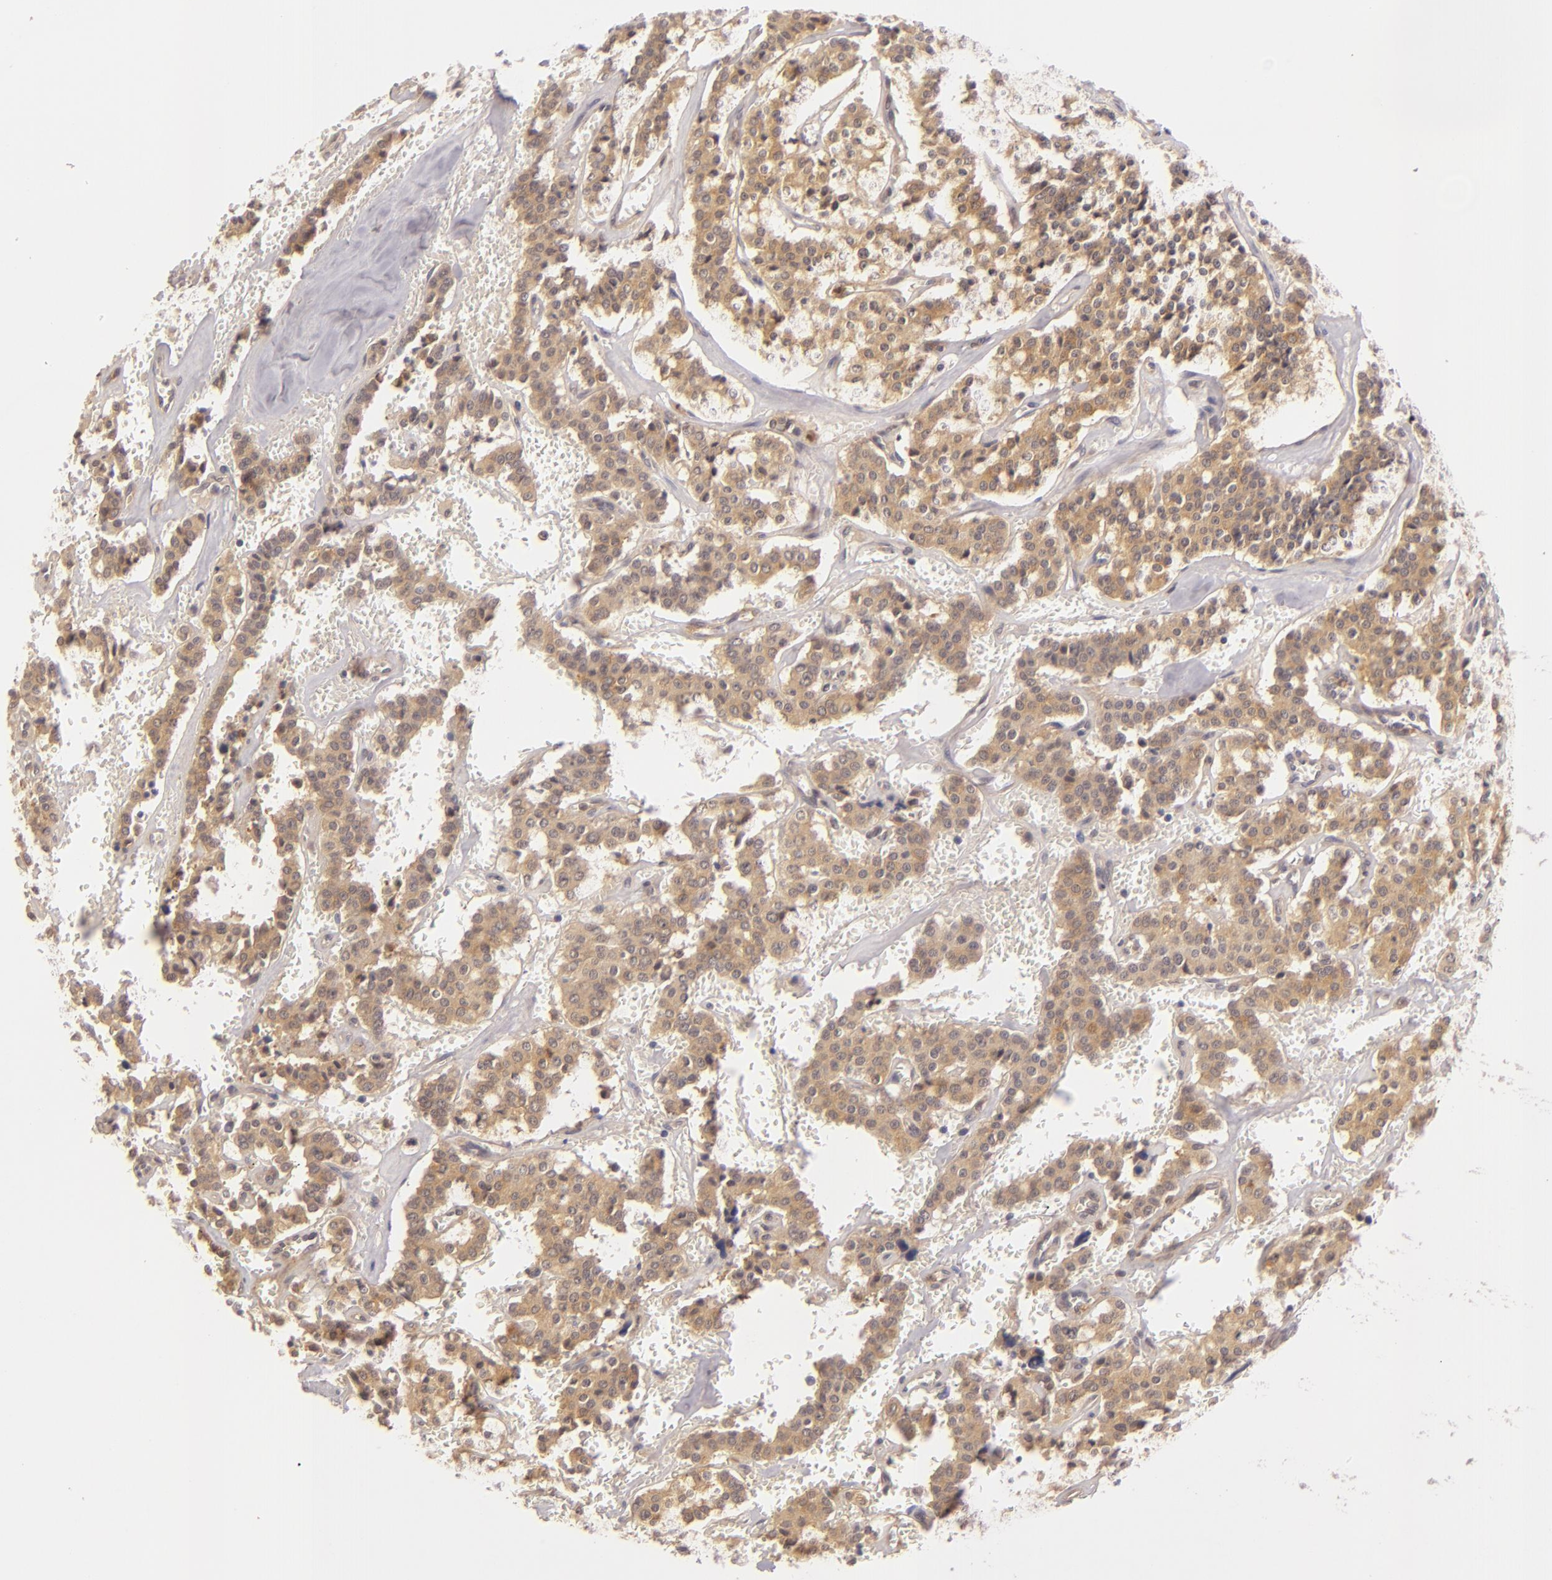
{"staining": {"intensity": "strong", "quantity": ">75%", "location": "cytoplasmic/membranous"}, "tissue": "carcinoid", "cell_type": "Tumor cells", "image_type": "cancer", "snomed": [{"axis": "morphology", "description": "Carcinoid, malignant, NOS"}, {"axis": "topography", "description": "Bronchus"}], "caption": "Malignant carcinoid stained with a brown dye demonstrates strong cytoplasmic/membranous positive expression in about >75% of tumor cells.", "gene": "PRKCD", "patient": {"sex": "male", "age": 55}}